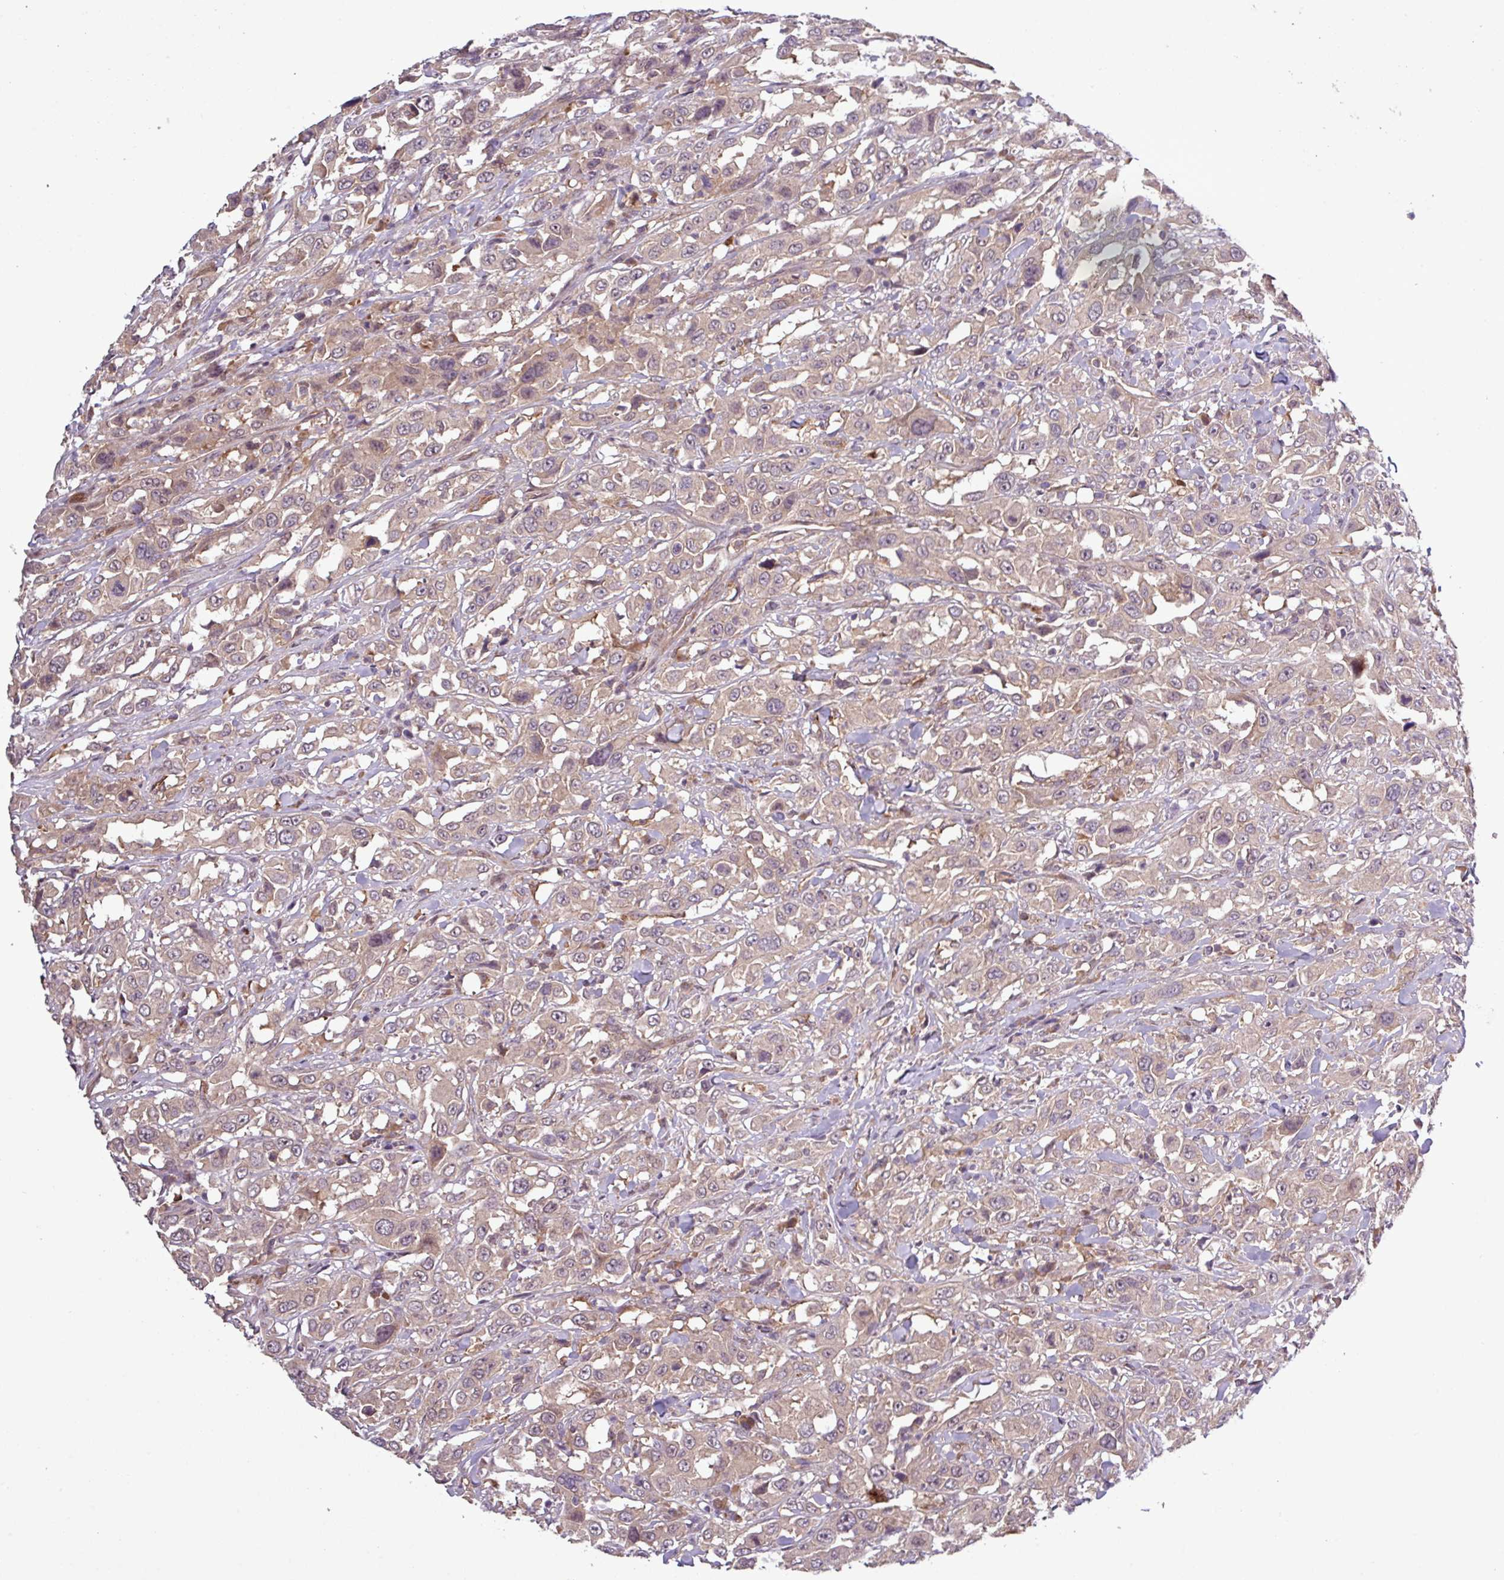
{"staining": {"intensity": "weak", "quantity": "25%-75%", "location": "cytoplasmic/membranous"}, "tissue": "urothelial cancer", "cell_type": "Tumor cells", "image_type": "cancer", "snomed": [{"axis": "morphology", "description": "Urothelial carcinoma, High grade"}, {"axis": "topography", "description": "Urinary bladder"}], "caption": "Immunohistochemical staining of human urothelial cancer shows weak cytoplasmic/membranous protein expression in approximately 25%-75% of tumor cells. The staining is performed using DAB (3,3'-diaminobenzidine) brown chromogen to label protein expression. The nuclei are counter-stained blue using hematoxylin.", "gene": "SIRPB2", "patient": {"sex": "male", "age": 61}}